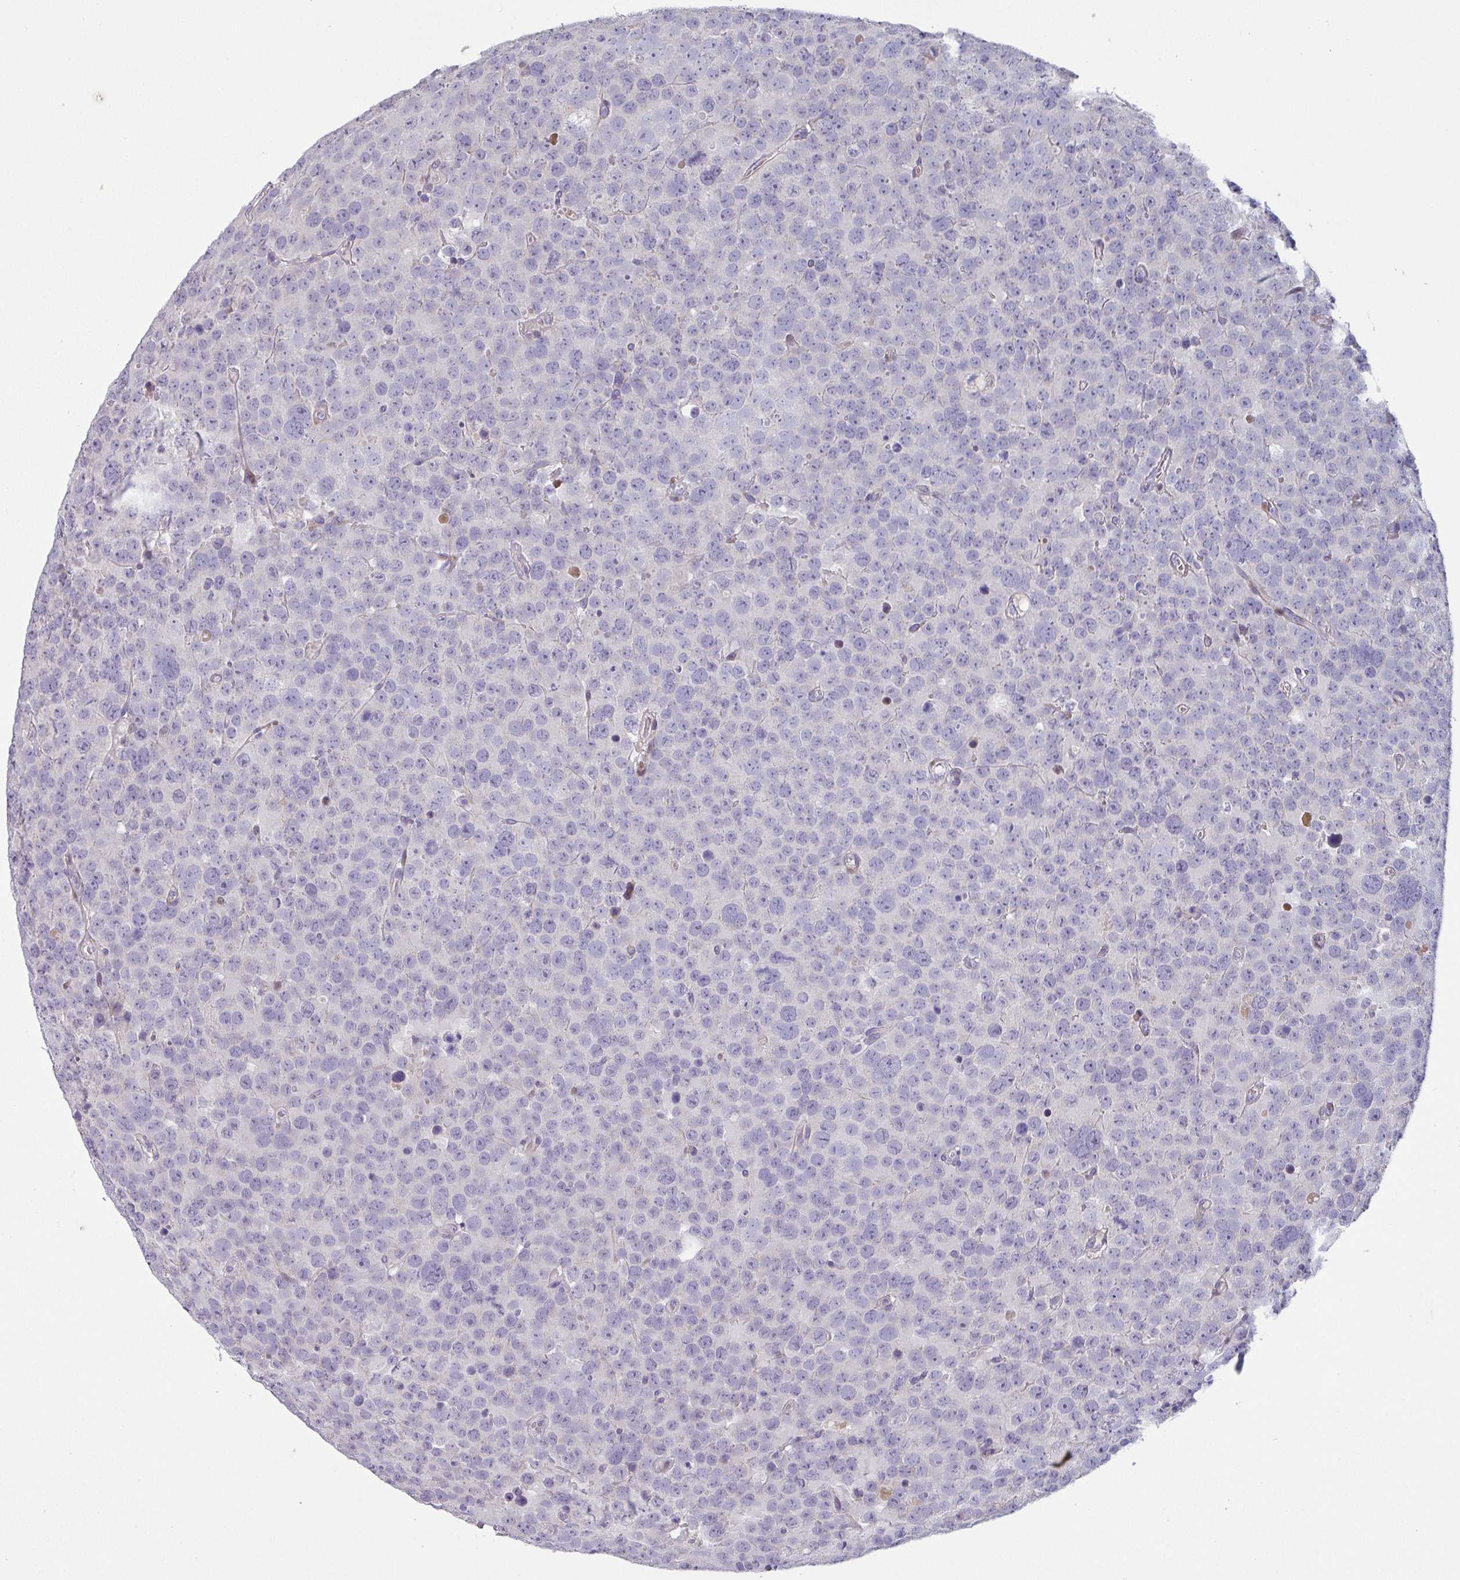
{"staining": {"intensity": "negative", "quantity": "none", "location": "none"}, "tissue": "testis cancer", "cell_type": "Tumor cells", "image_type": "cancer", "snomed": [{"axis": "morphology", "description": "Seminoma, NOS"}, {"axis": "topography", "description": "Testis"}], "caption": "The photomicrograph demonstrates no staining of tumor cells in testis seminoma.", "gene": "KLHL3", "patient": {"sex": "male", "age": 71}}